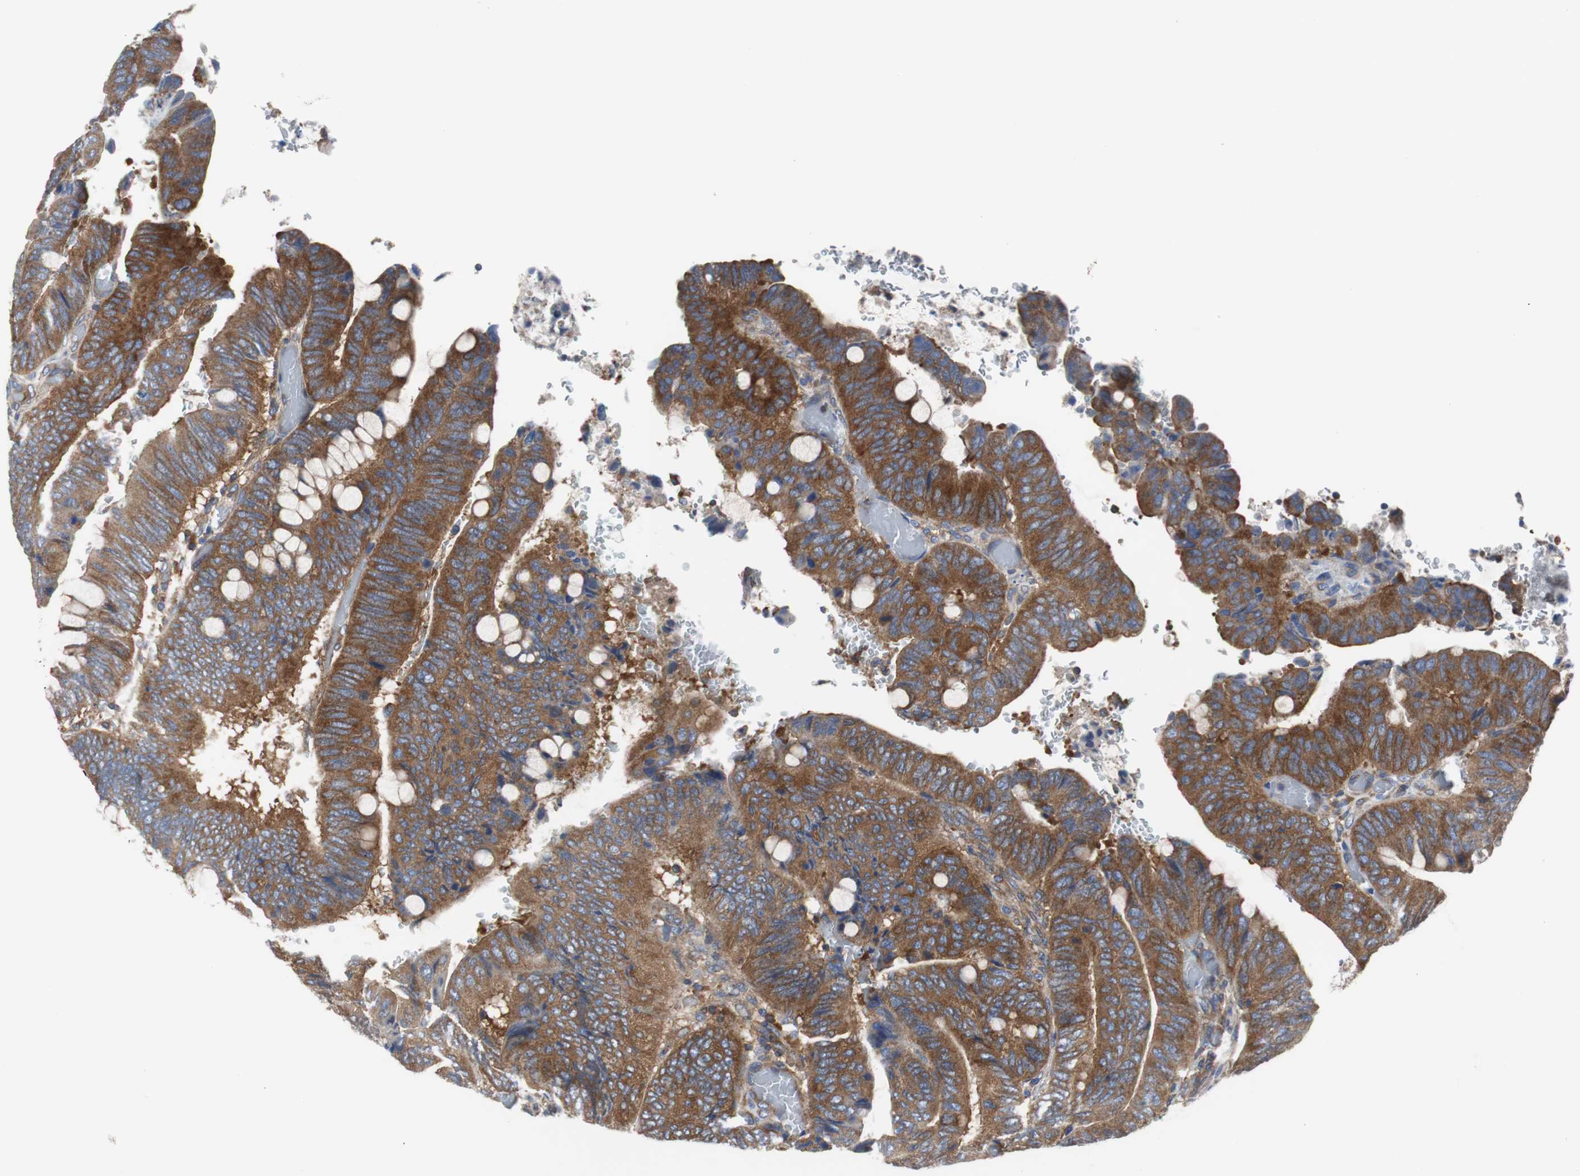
{"staining": {"intensity": "strong", "quantity": ">75%", "location": "cytoplasmic/membranous"}, "tissue": "colorectal cancer", "cell_type": "Tumor cells", "image_type": "cancer", "snomed": [{"axis": "morphology", "description": "Normal tissue, NOS"}, {"axis": "morphology", "description": "Adenocarcinoma, NOS"}, {"axis": "topography", "description": "Rectum"}, {"axis": "topography", "description": "Peripheral nerve tissue"}], "caption": "Brown immunohistochemical staining in colorectal cancer (adenocarcinoma) demonstrates strong cytoplasmic/membranous positivity in approximately >75% of tumor cells. (brown staining indicates protein expression, while blue staining denotes nuclei).", "gene": "BRAF", "patient": {"sex": "male", "age": 92}}